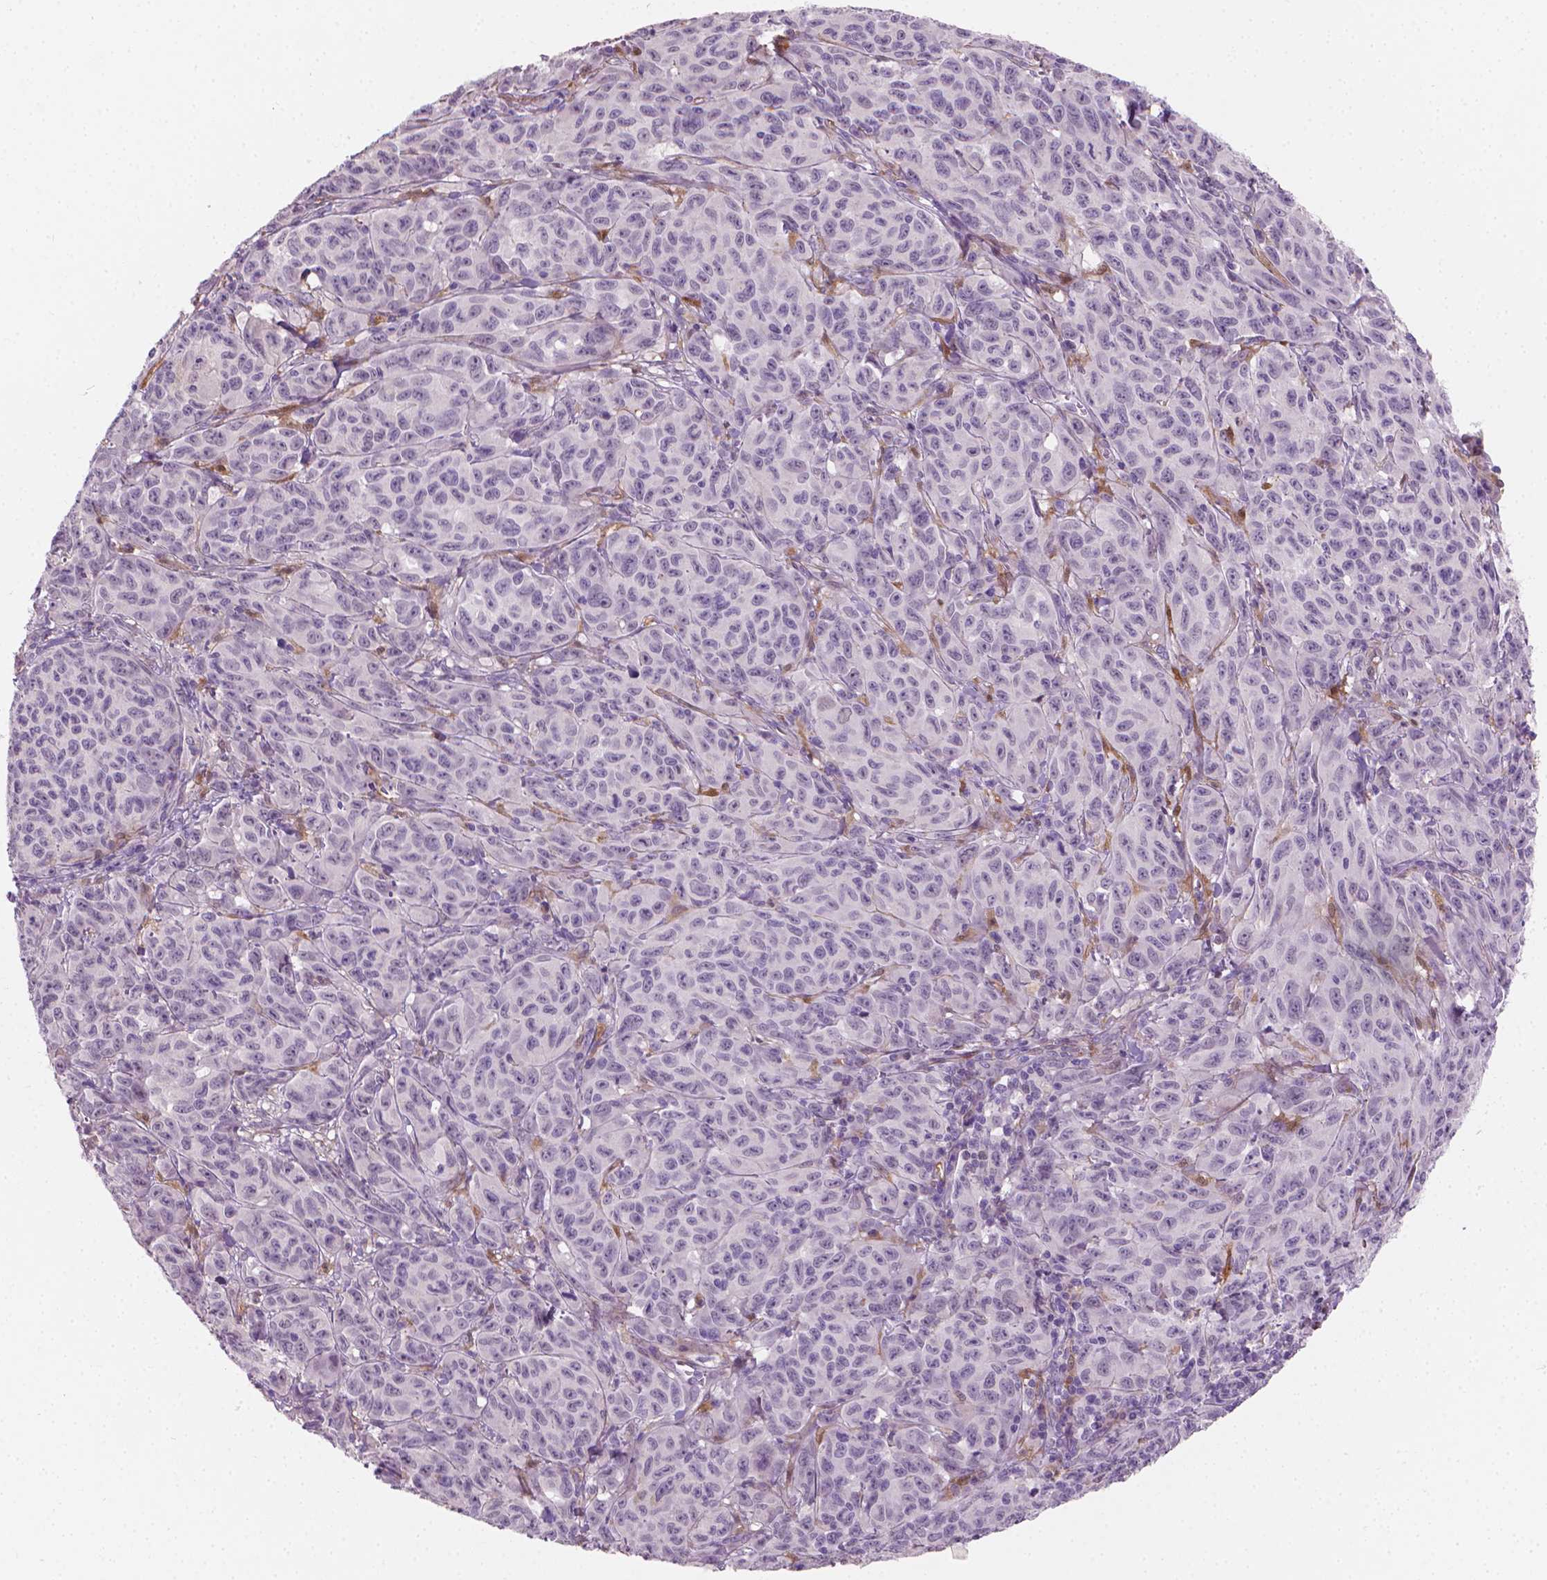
{"staining": {"intensity": "negative", "quantity": "none", "location": "none"}, "tissue": "melanoma", "cell_type": "Tumor cells", "image_type": "cancer", "snomed": [{"axis": "morphology", "description": "Malignant melanoma, NOS"}, {"axis": "topography", "description": "Vulva, labia, clitoris and Bartholin´s gland, NO"}], "caption": "This is a histopathology image of immunohistochemistry staining of melanoma, which shows no staining in tumor cells.", "gene": "GSDMA", "patient": {"sex": "female", "age": 75}}